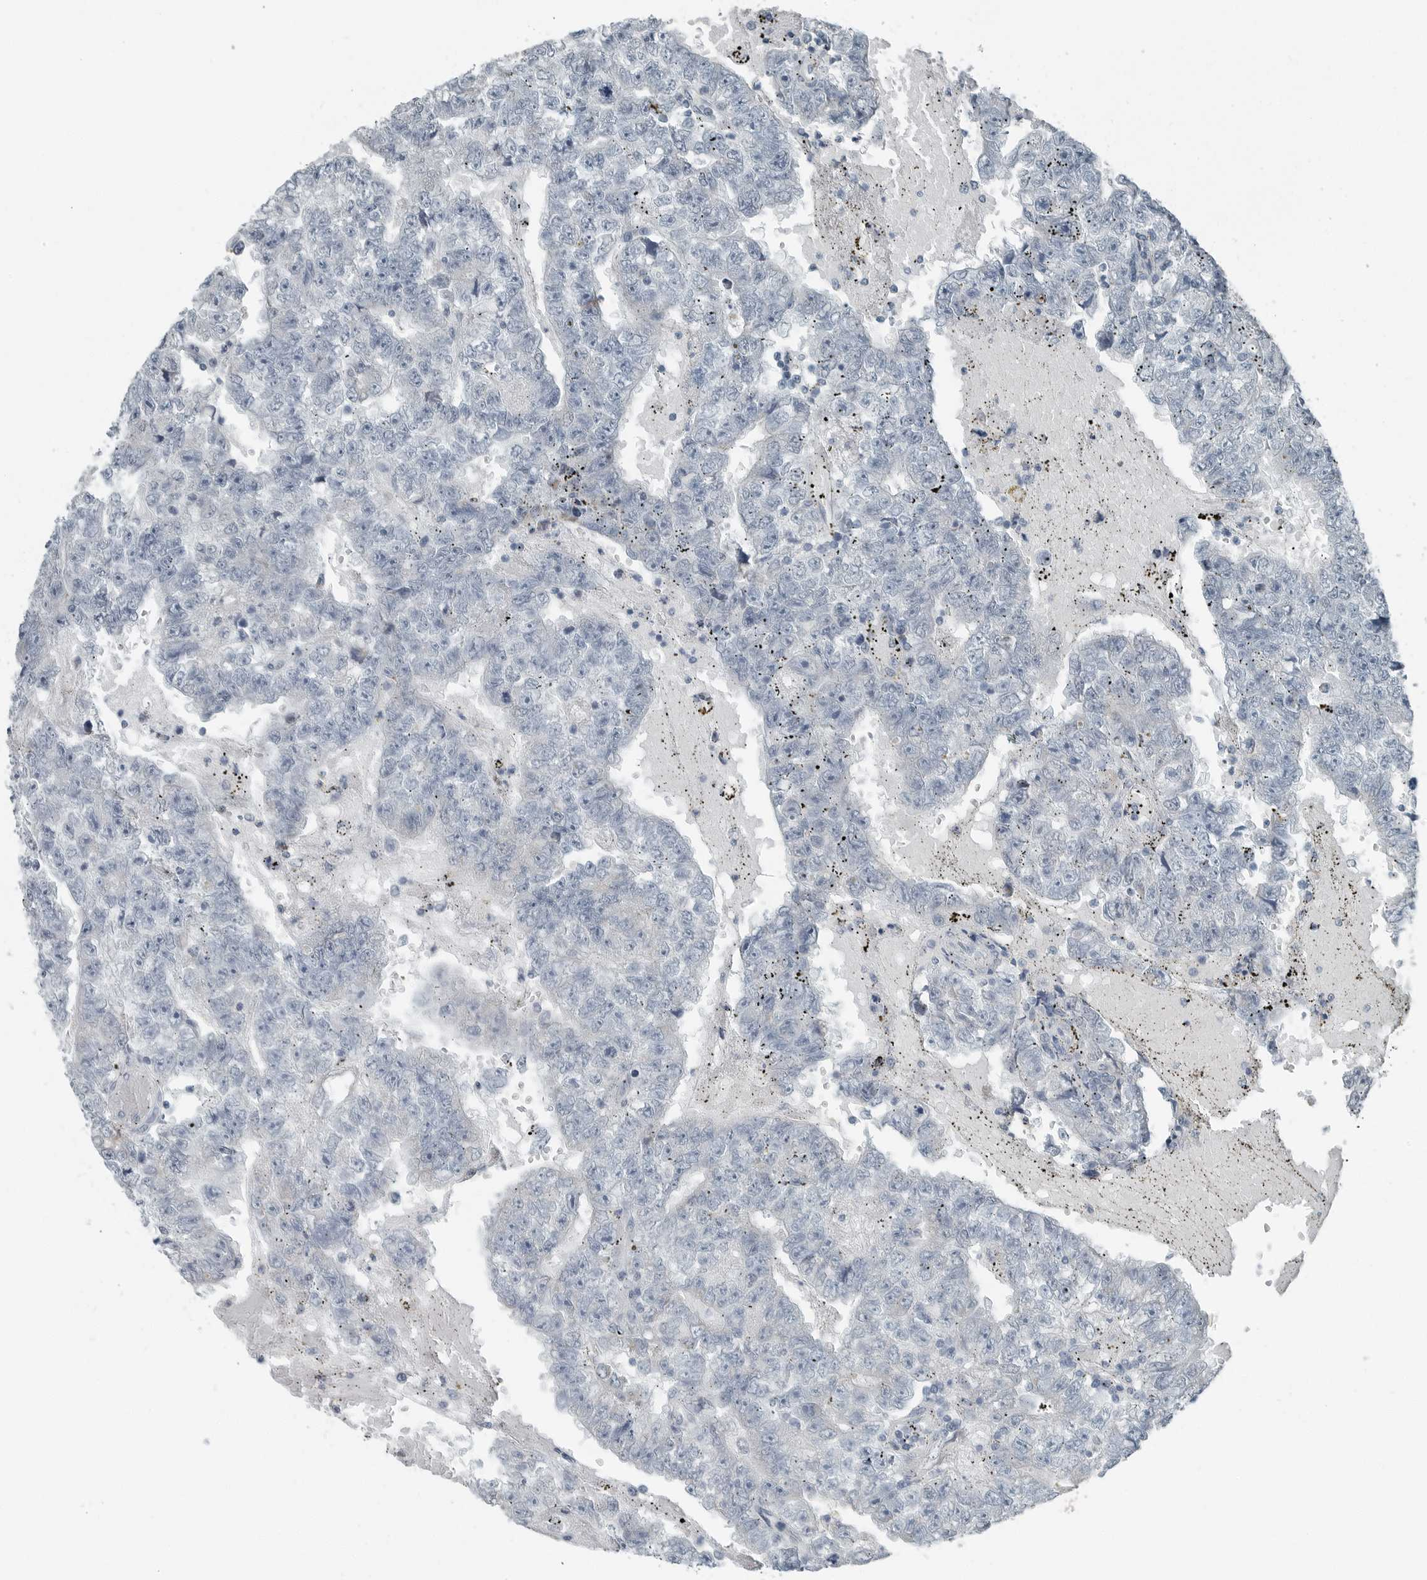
{"staining": {"intensity": "negative", "quantity": "none", "location": "none"}, "tissue": "testis cancer", "cell_type": "Tumor cells", "image_type": "cancer", "snomed": [{"axis": "morphology", "description": "Carcinoma, Embryonal, NOS"}, {"axis": "topography", "description": "Testis"}], "caption": "Tumor cells show no significant positivity in testis embryonal carcinoma.", "gene": "ZPBP2", "patient": {"sex": "male", "age": 25}}